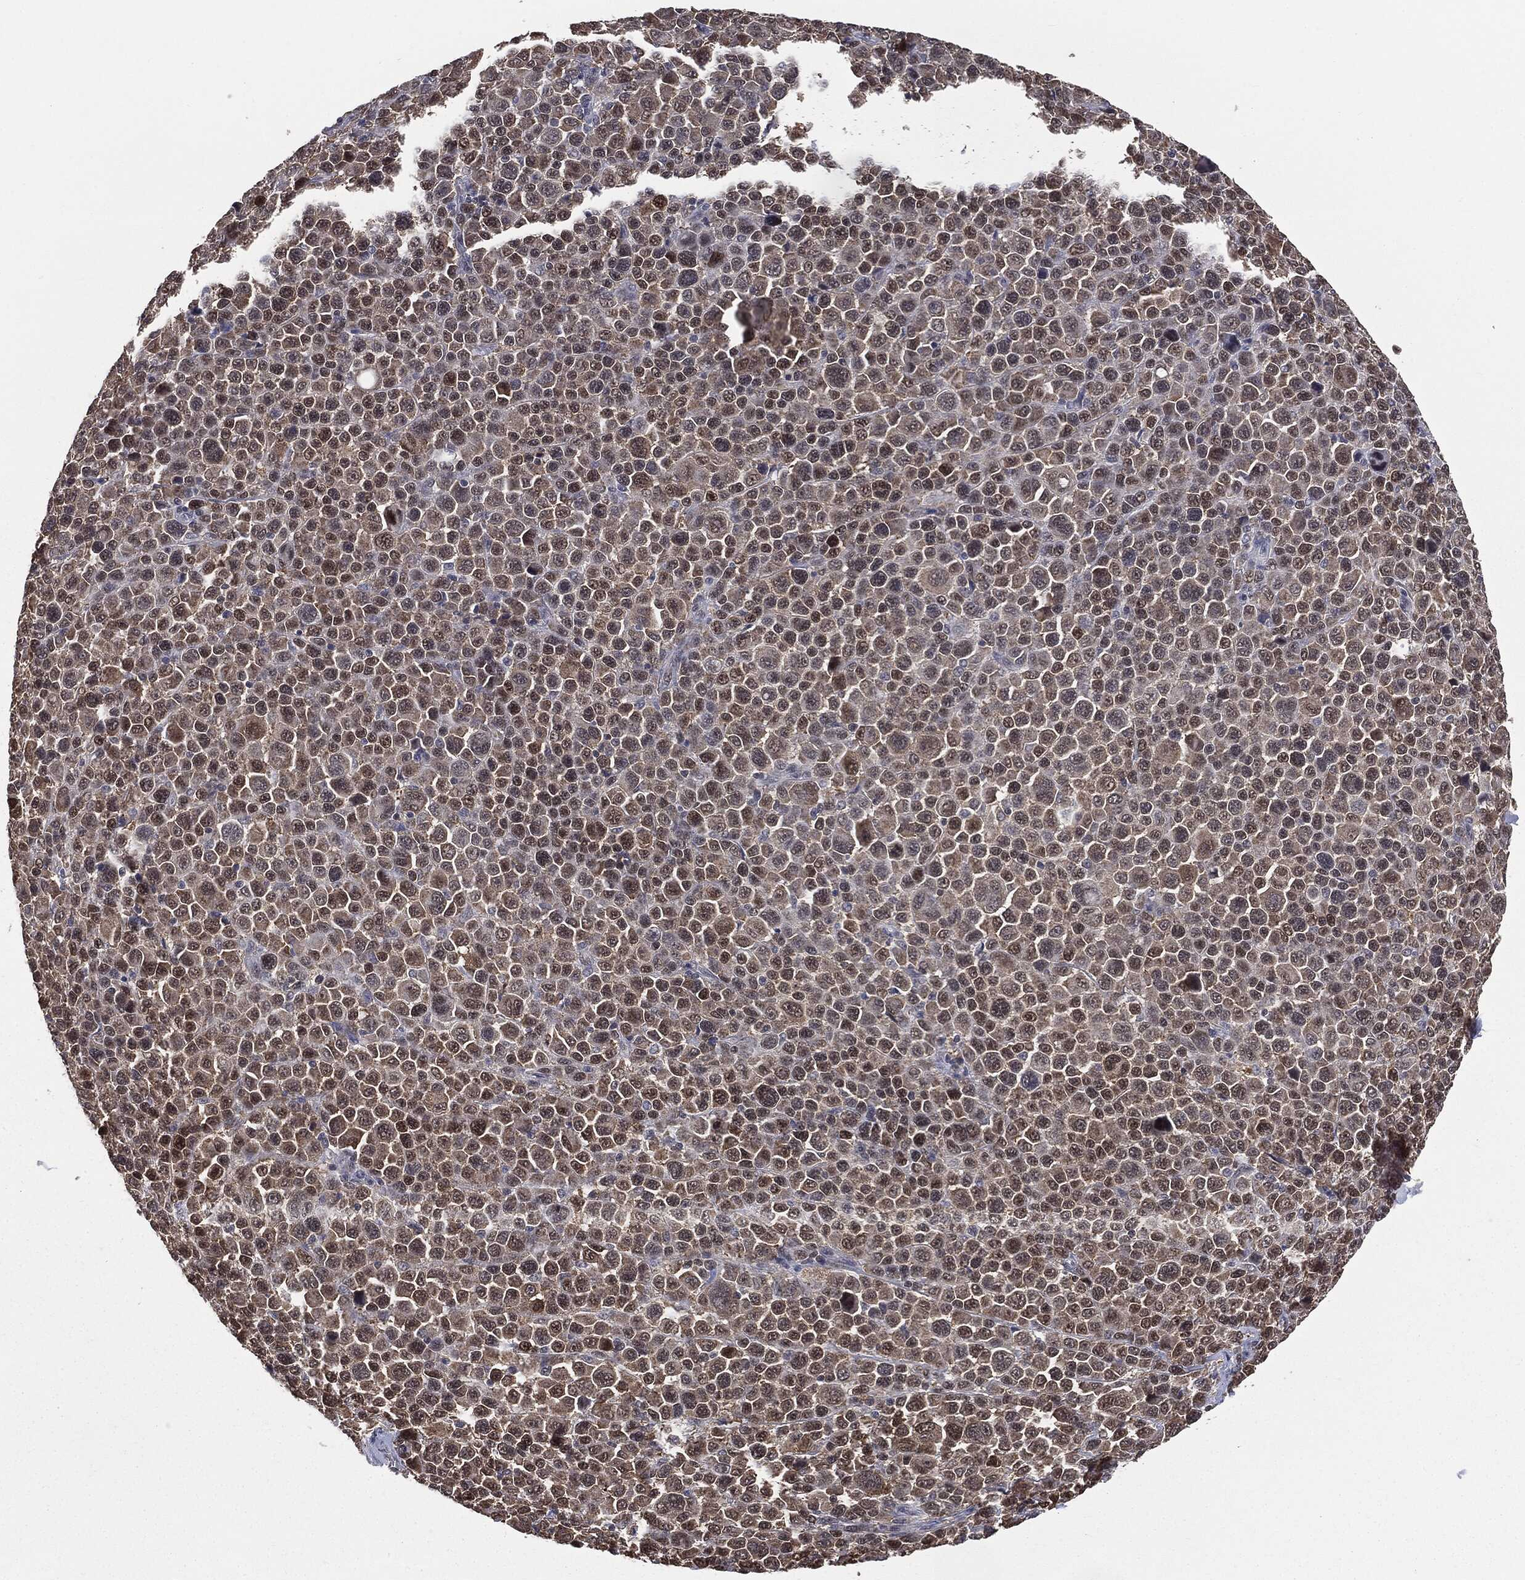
{"staining": {"intensity": "moderate", "quantity": "<25%", "location": "cytoplasmic/membranous,nuclear"}, "tissue": "melanoma", "cell_type": "Tumor cells", "image_type": "cancer", "snomed": [{"axis": "morphology", "description": "Malignant melanoma, NOS"}, {"axis": "topography", "description": "Skin"}], "caption": "Immunohistochemical staining of human malignant melanoma shows low levels of moderate cytoplasmic/membranous and nuclear protein expression in approximately <25% of tumor cells. (DAB = brown stain, brightfield microscopy at high magnification).", "gene": "GPI", "patient": {"sex": "female", "age": 57}}